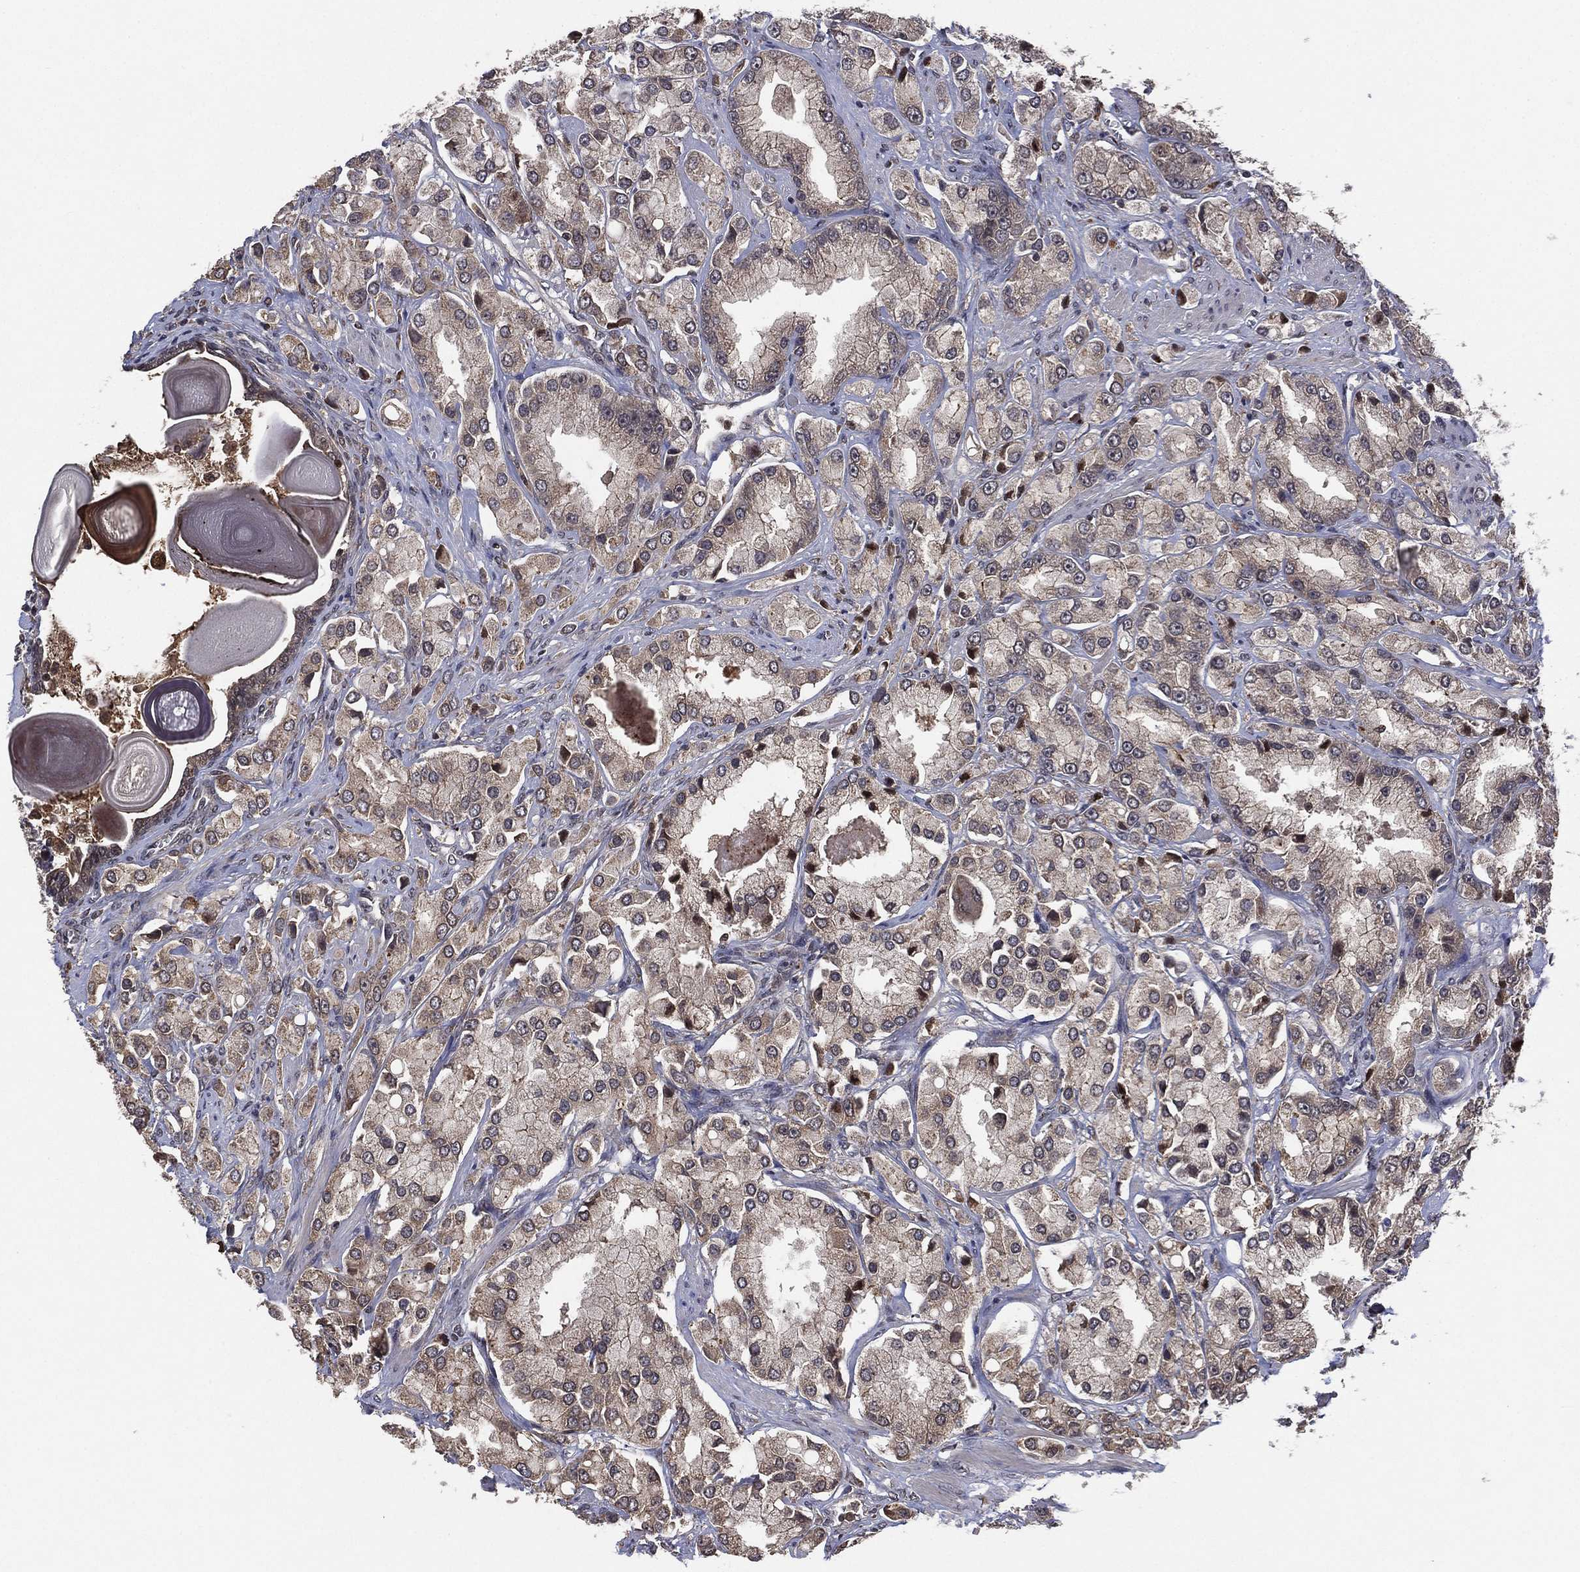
{"staining": {"intensity": "weak", "quantity": "<25%", "location": "cytoplasmic/membranous"}, "tissue": "prostate cancer", "cell_type": "Tumor cells", "image_type": "cancer", "snomed": [{"axis": "morphology", "description": "Adenocarcinoma, NOS"}, {"axis": "topography", "description": "Prostate and seminal vesicle, NOS"}, {"axis": "topography", "description": "Prostate"}], "caption": "Tumor cells are negative for brown protein staining in prostate adenocarcinoma.", "gene": "ATG4B", "patient": {"sex": "male", "age": 64}}